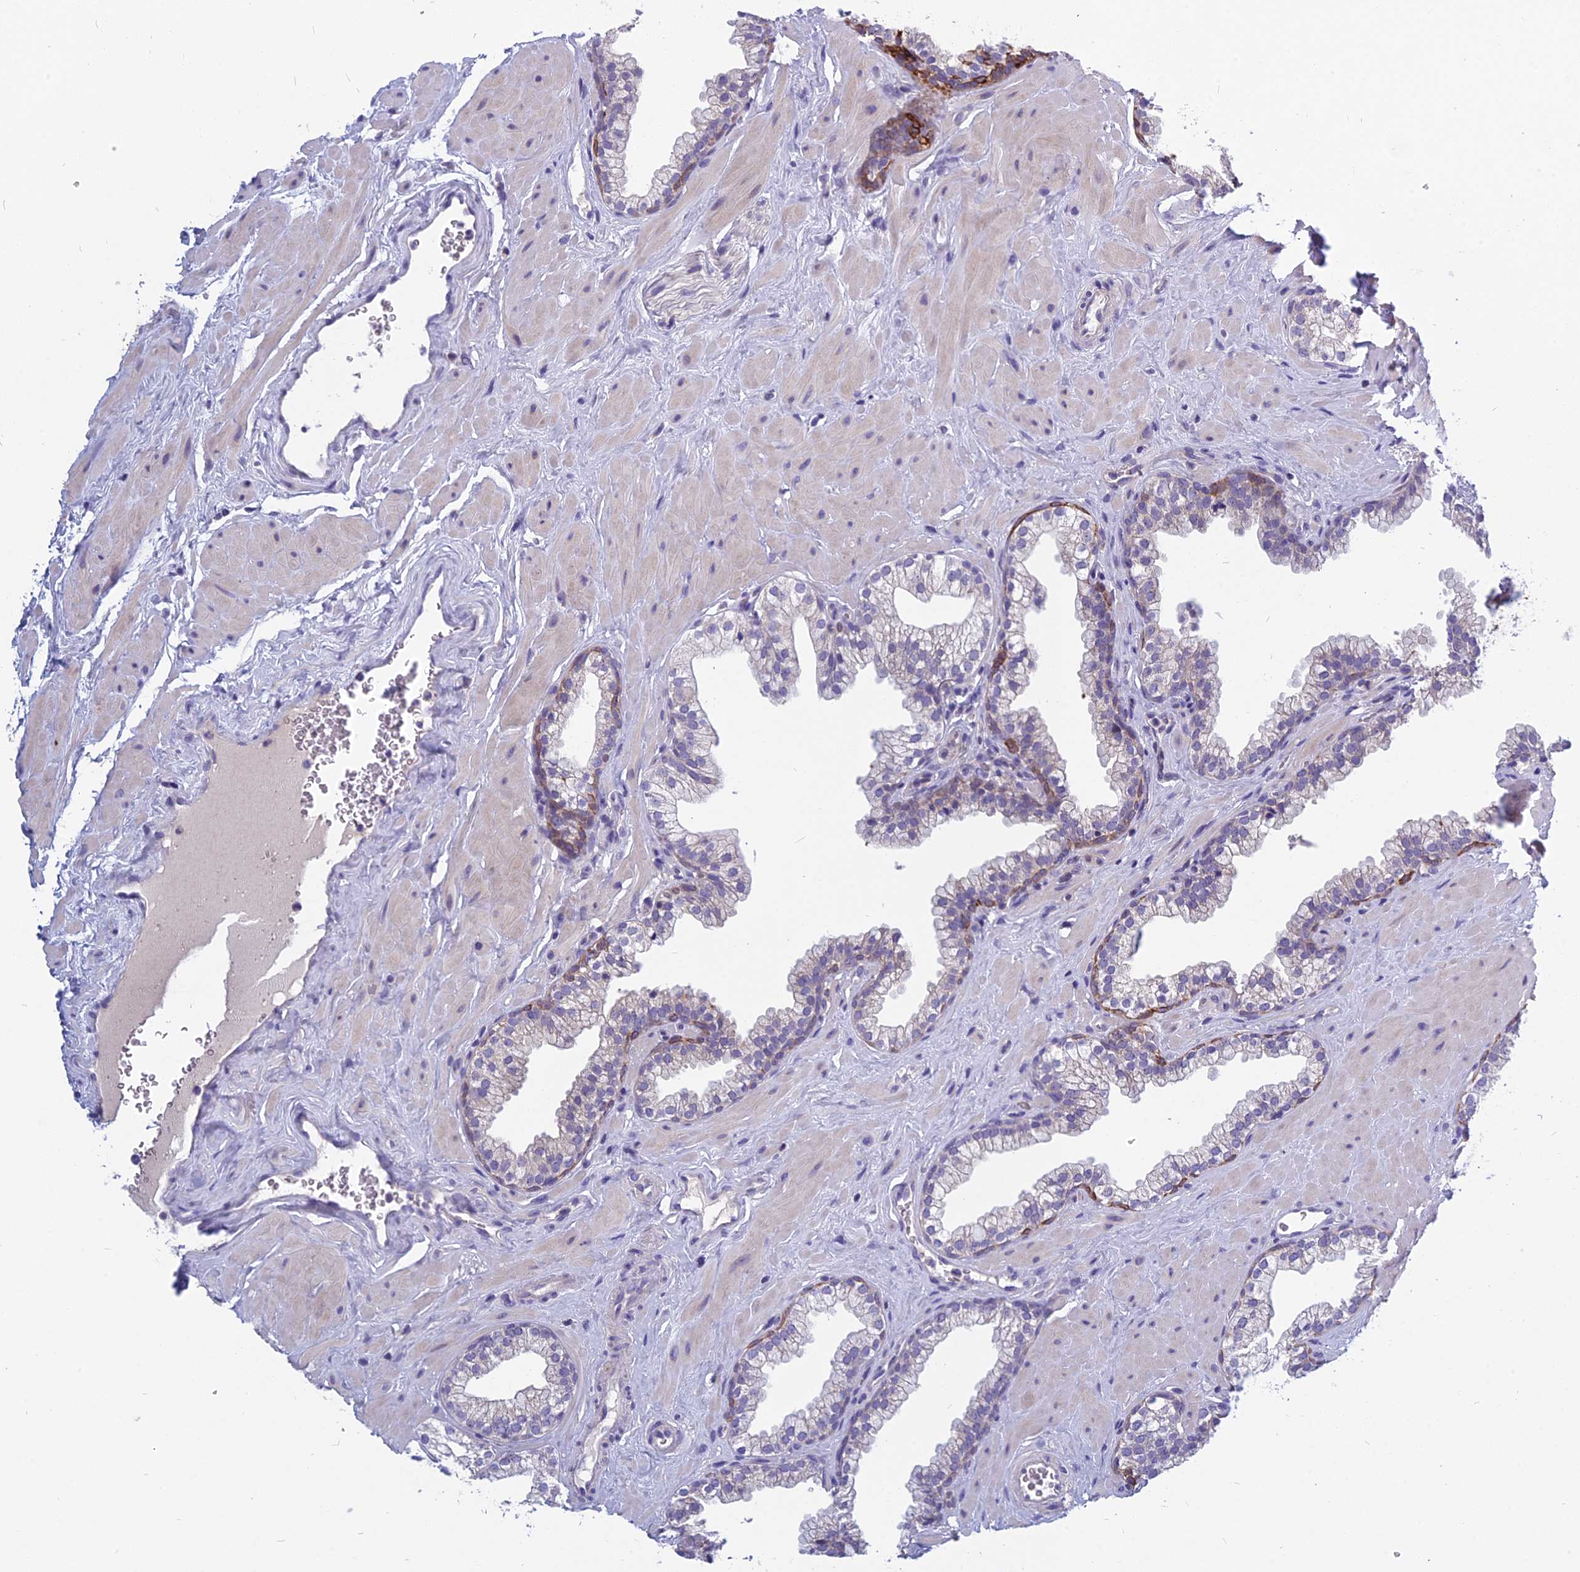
{"staining": {"intensity": "strong", "quantity": "<25%", "location": "cytoplasmic/membranous"}, "tissue": "prostate", "cell_type": "Glandular cells", "image_type": "normal", "snomed": [{"axis": "morphology", "description": "Normal tissue, NOS"}, {"axis": "morphology", "description": "Urothelial carcinoma, Low grade"}, {"axis": "topography", "description": "Urinary bladder"}, {"axis": "topography", "description": "Prostate"}], "caption": "Prostate stained for a protein (brown) exhibits strong cytoplasmic/membranous positive expression in approximately <25% of glandular cells.", "gene": "RBM41", "patient": {"sex": "male", "age": 60}}